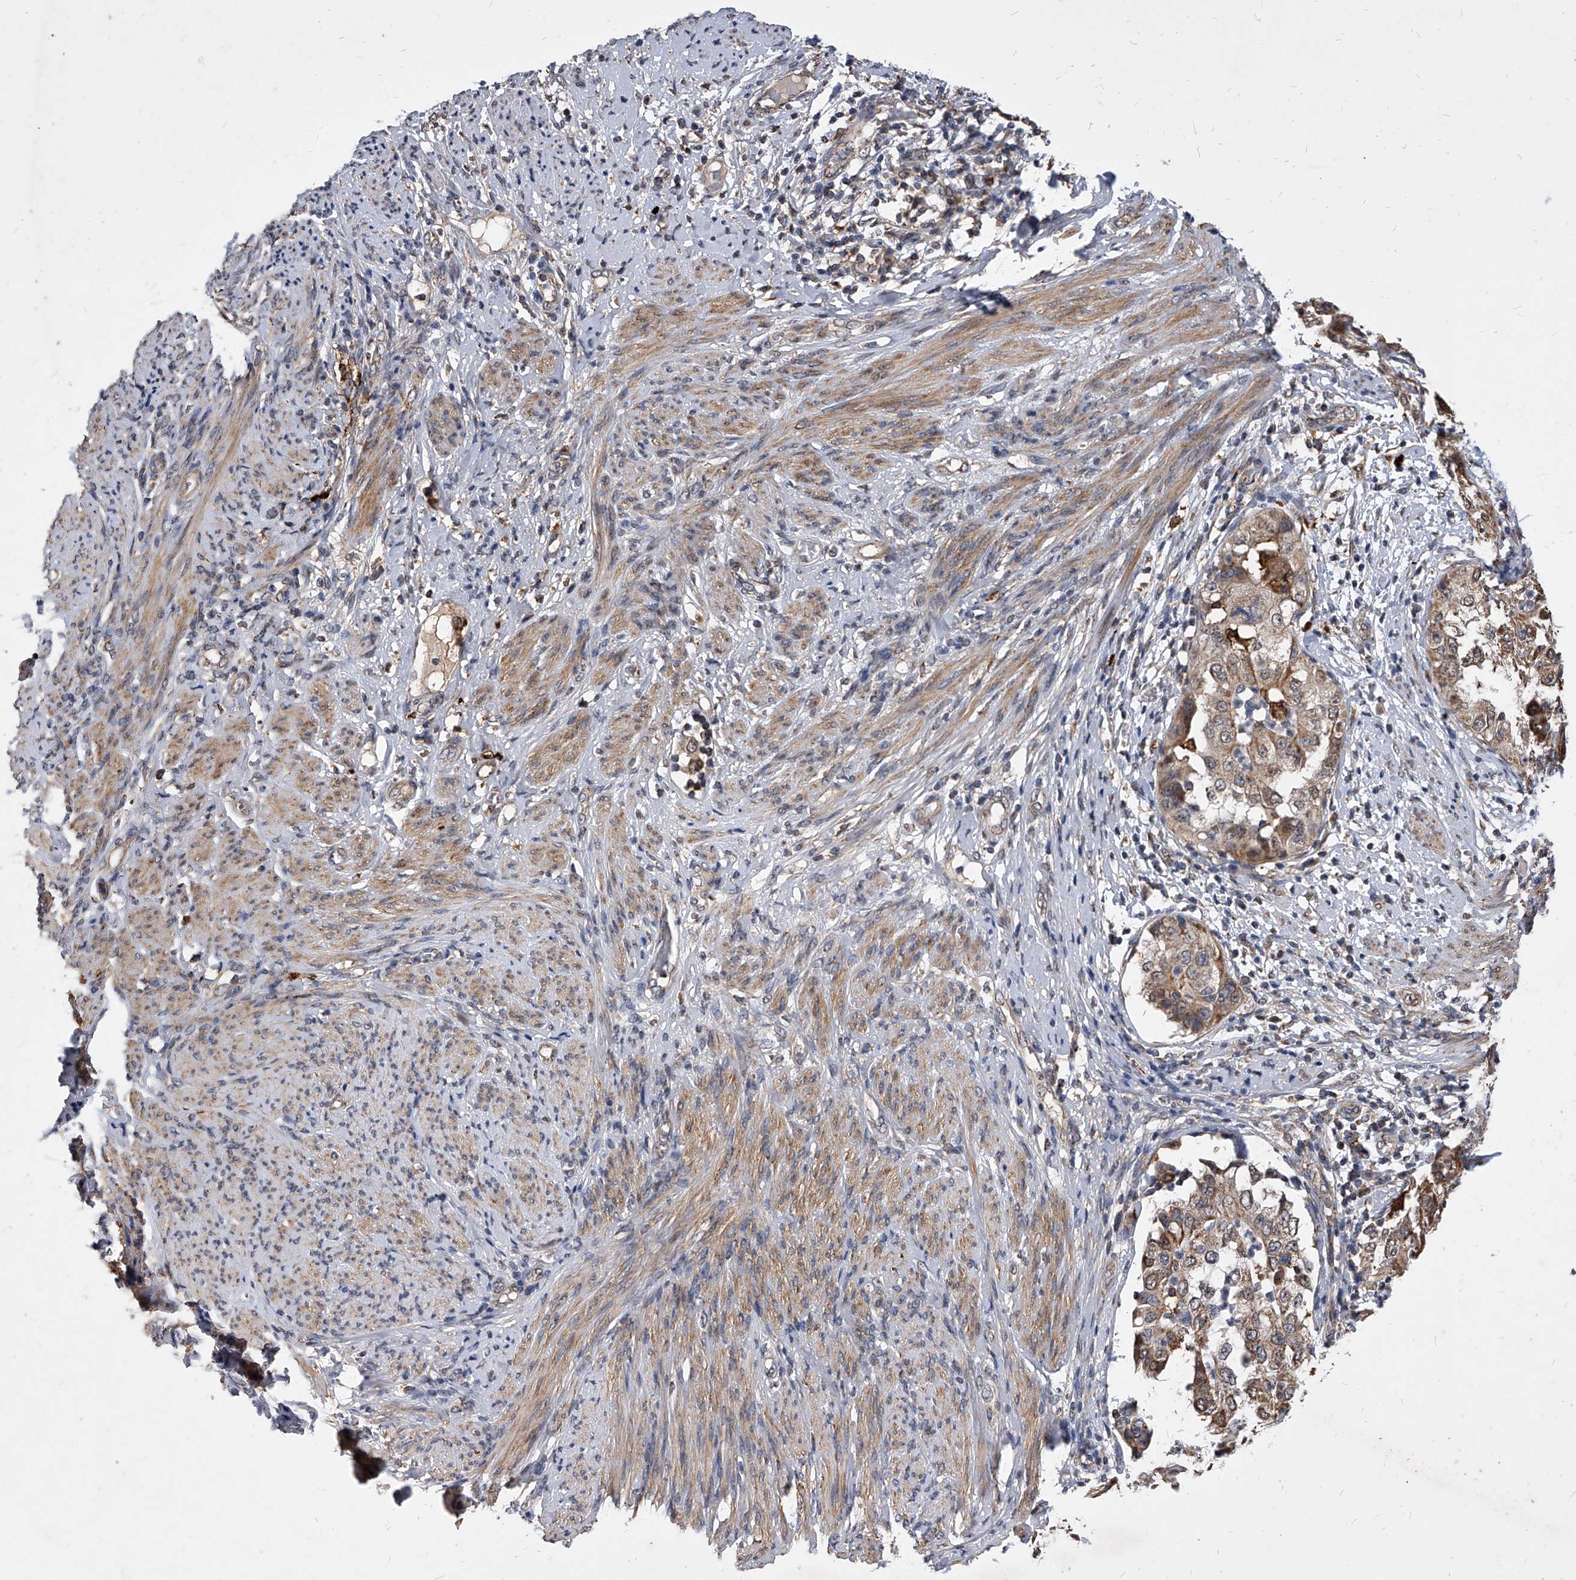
{"staining": {"intensity": "moderate", "quantity": ">75%", "location": "cytoplasmic/membranous"}, "tissue": "endometrial cancer", "cell_type": "Tumor cells", "image_type": "cancer", "snomed": [{"axis": "morphology", "description": "Adenocarcinoma, NOS"}, {"axis": "topography", "description": "Endometrium"}], "caption": "Tumor cells exhibit medium levels of moderate cytoplasmic/membranous positivity in about >75% of cells in human endometrial adenocarcinoma.", "gene": "SOBP", "patient": {"sex": "female", "age": 85}}